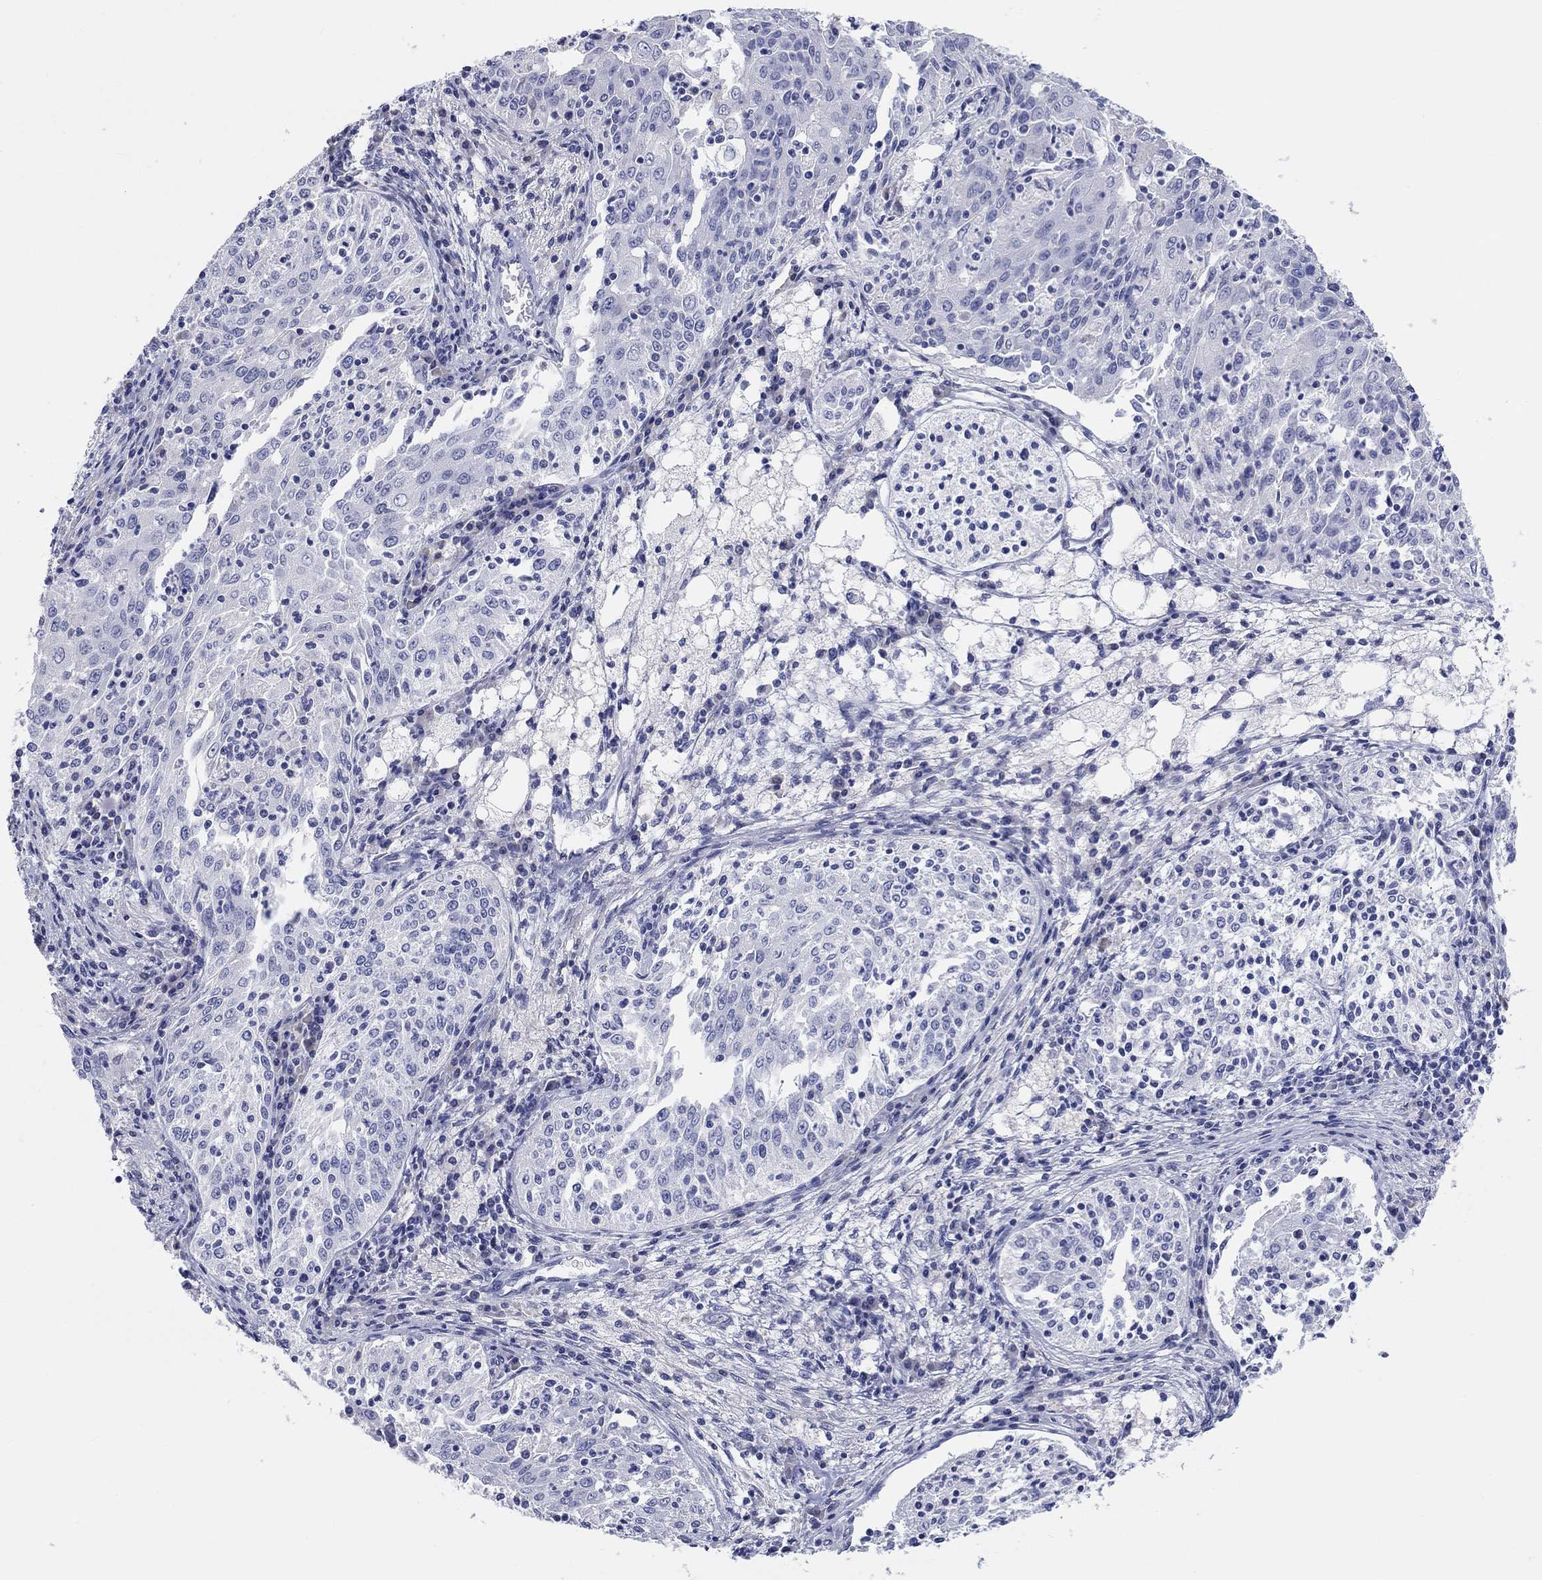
{"staining": {"intensity": "negative", "quantity": "none", "location": "none"}, "tissue": "cervical cancer", "cell_type": "Tumor cells", "image_type": "cancer", "snomed": [{"axis": "morphology", "description": "Squamous cell carcinoma, NOS"}, {"axis": "topography", "description": "Cervix"}], "caption": "The photomicrograph exhibits no significant expression in tumor cells of squamous cell carcinoma (cervical). (DAB (3,3'-diaminobenzidine) IHC with hematoxylin counter stain).", "gene": "LRRC4C", "patient": {"sex": "female", "age": 41}}